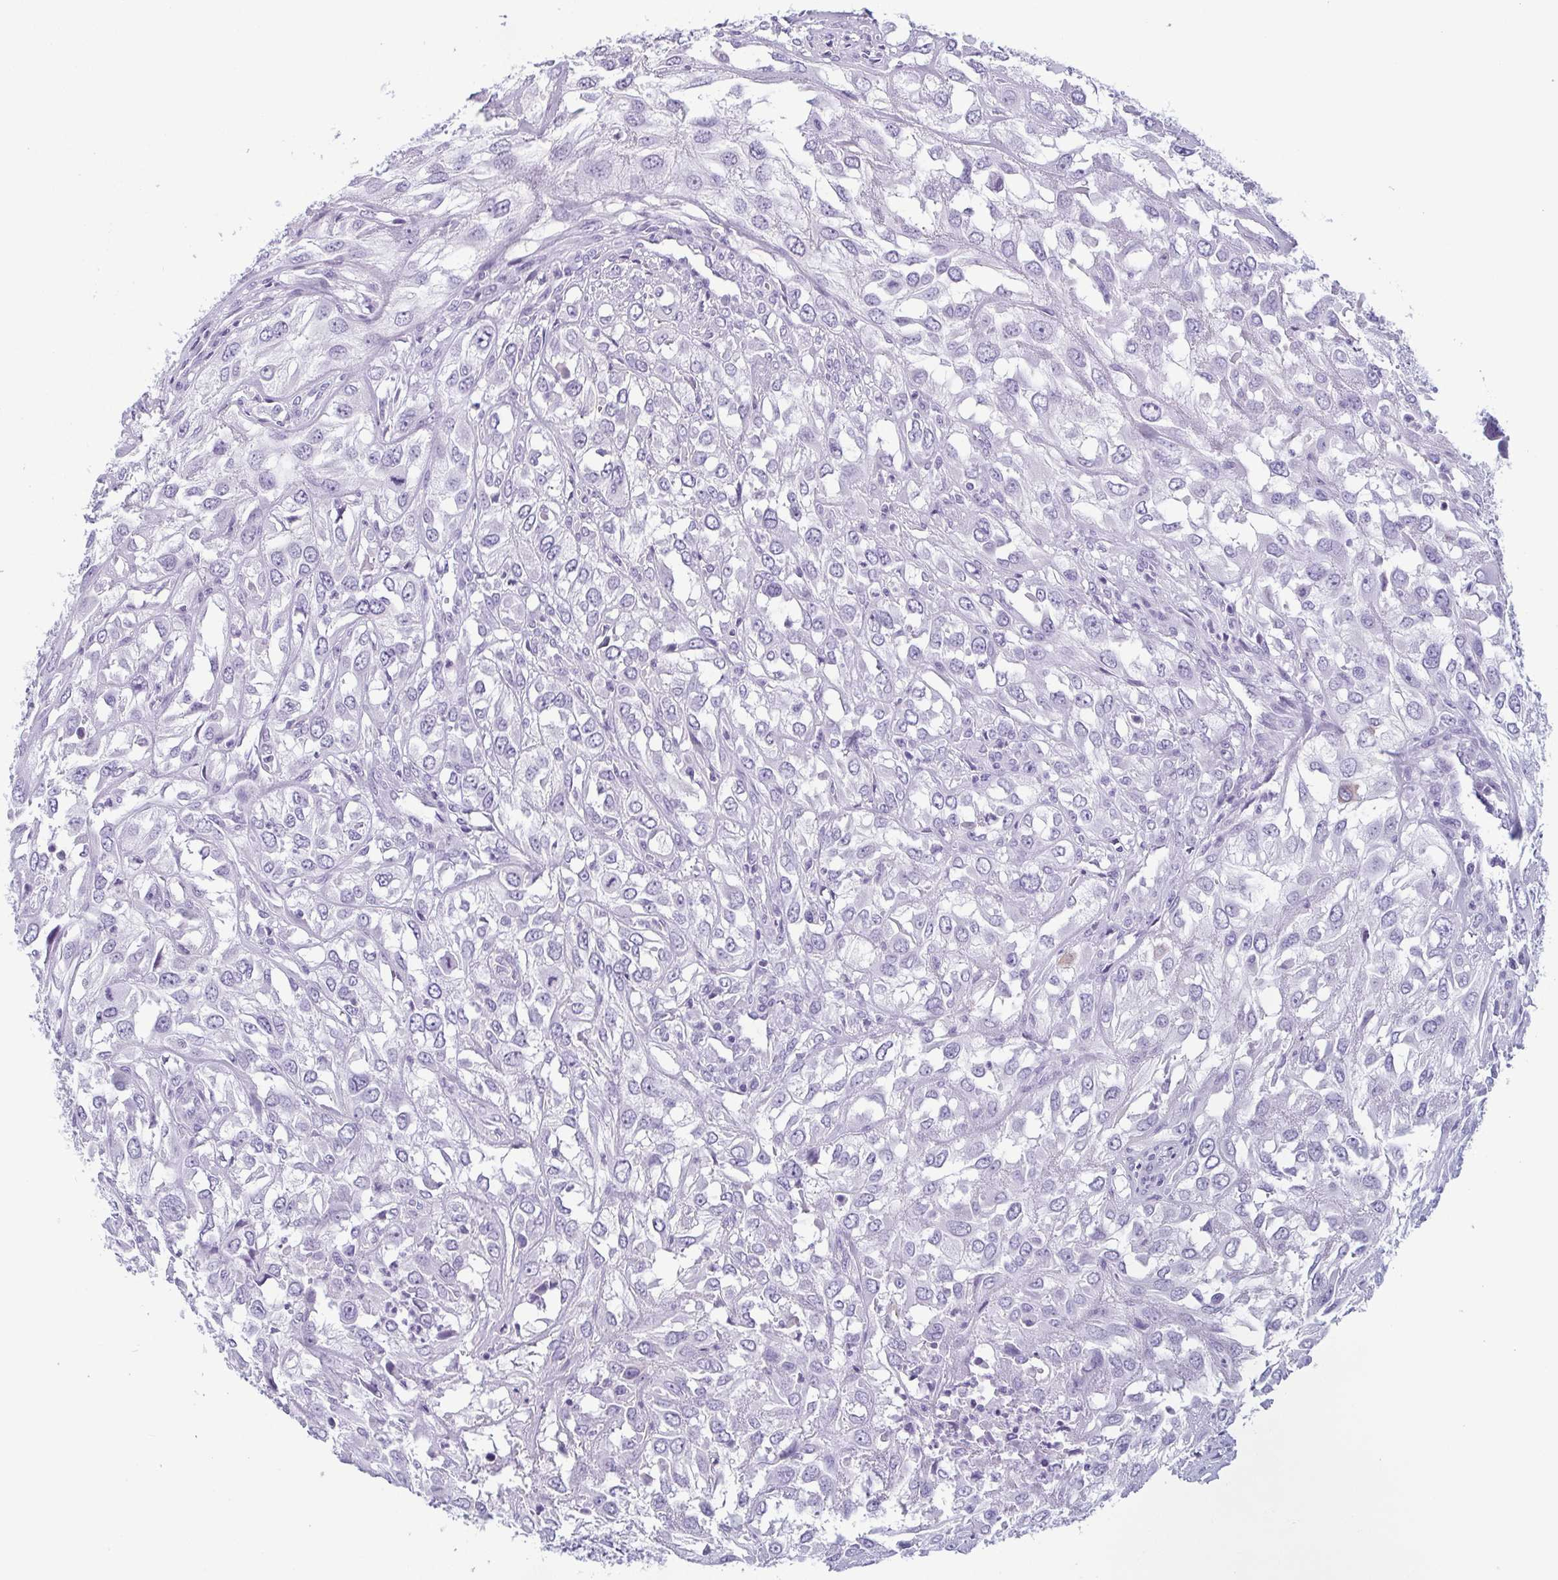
{"staining": {"intensity": "negative", "quantity": "none", "location": "none"}, "tissue": "urothelial cancer", "cell_type": "Tumor cells", "image_type": "cancer", "snomed": [{"axis": "morphology", "description": "Urothelial carcinoma, High grade"}, {"axis": "topography", "description": "Urinary bladder"}], "caption": "IHC histopathology image of human high-grade urothelial carcinoma stained for a protein (brown), which shows no positivity in tumor cells.", "gene": "KRT78", "patient": {"sex": "male", "age": 67}}